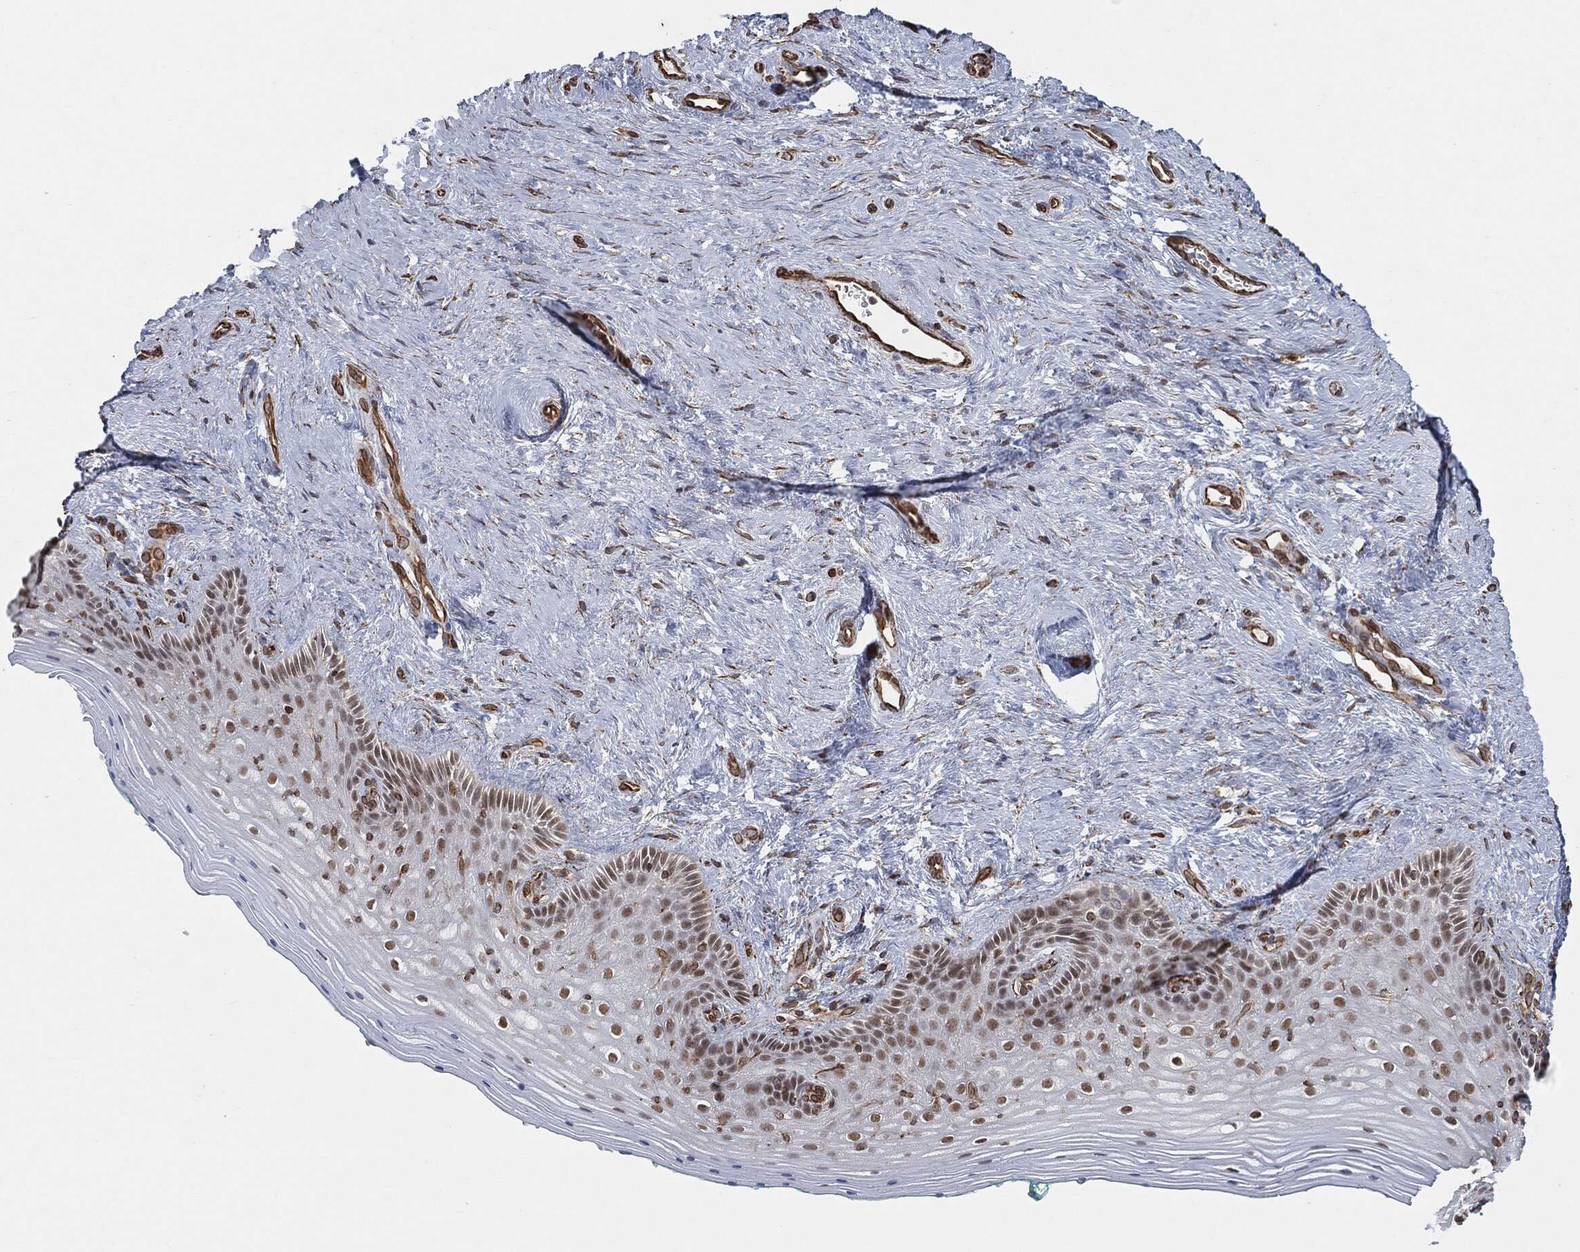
{"staining": {"intensity": "moderate", "quantity": "25%-75%", "location": "nuclear"}, "tissue": "vagina", "cell_type": "Squamous epithelial cells", "image_type": "normal", "snomed": [{"axis": "morphology", "description": "Normal tissue, NOS"}, {"axis": "topography", "description": "Vagina"}], "caption": "Normal vagina demonstrates moderate nuclear positivity in about 25%-75% of squamous epithelial cells, visualized by immunohistochemistry. (IHC, brightfield microscopy, high magnification).", "gene": "TP53RK", "patient": {"sex": "female", "age": 45}}